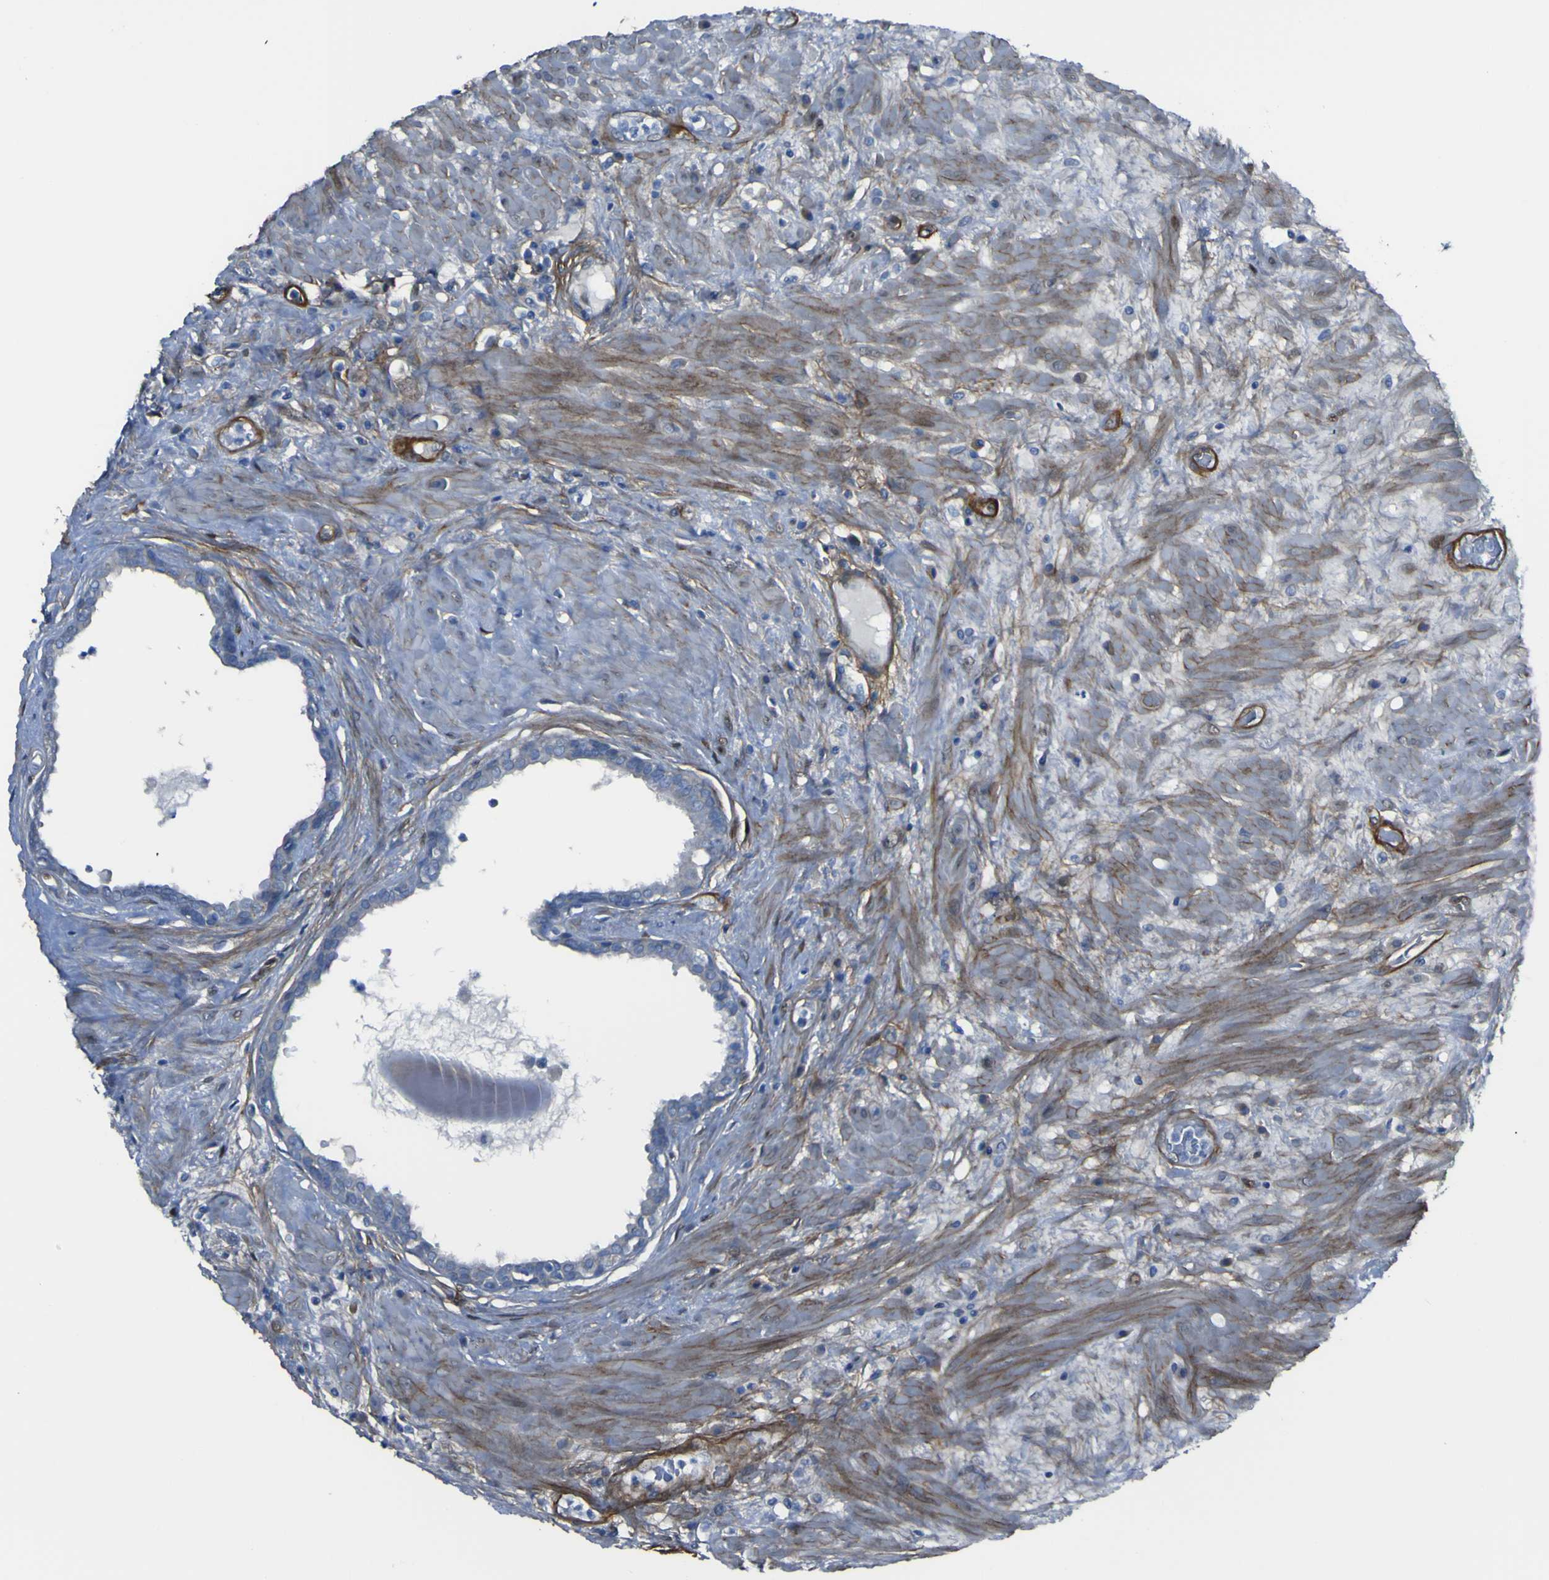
{"staining": {"intensity": "negative", "quantity": "none", "location": "none"}, "tissue": "seminal vesicle", "cell_type": "Glandular cells", "image_type": "normal", "snomed": [{"axis": "morphology", "description": "Normal tissue, NOS"}, {"axis": "topography", "description": "Seminal veicle"}], "caption": "IHC of unremarkable human seminal vesicle demonstrates no staining in glandular cells.", "gene": "LRRN1", "patient": {"sex": "male", "age": 61}}